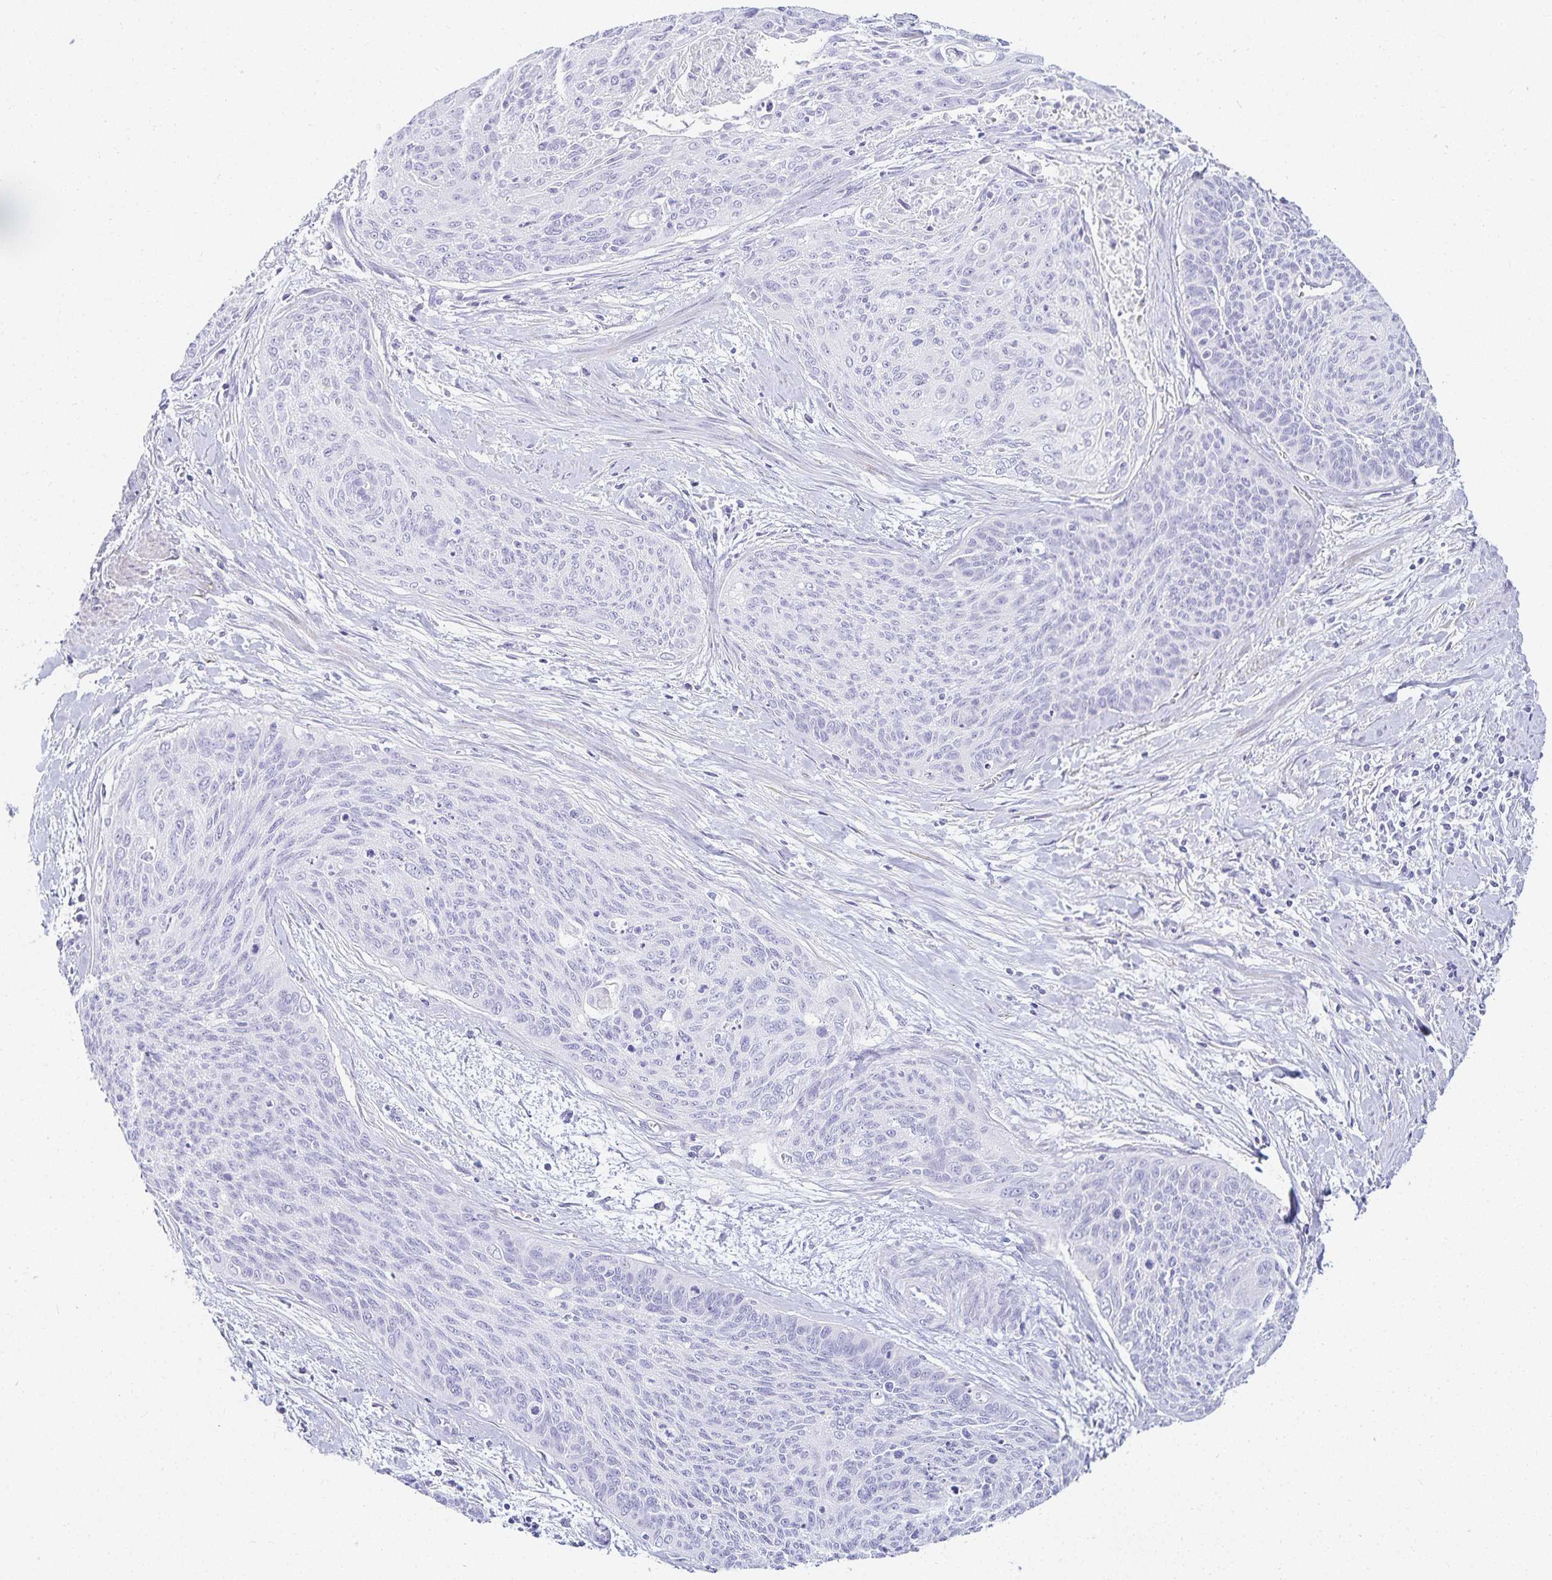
{"staining": {"intensity": "negative", "quantity": "none", "location": "none"}, "tissue": "cervical cancer", "cell_type": "Tumor cells", "image_type": "cancer", "snomed": [{"axis": "morphology", "description": "Squamous cell carcinoma, NOS"}, {"axis": "topography", "description": "Cervix"}], "caption": "A high-resolution micrograph shows immunohistochemistry staining of cervical squamous cell carcinoma, which exhibits no significant expression in tumor cells.", "gene": "GP2", "patient": {"sex": "female", "age": 55}}